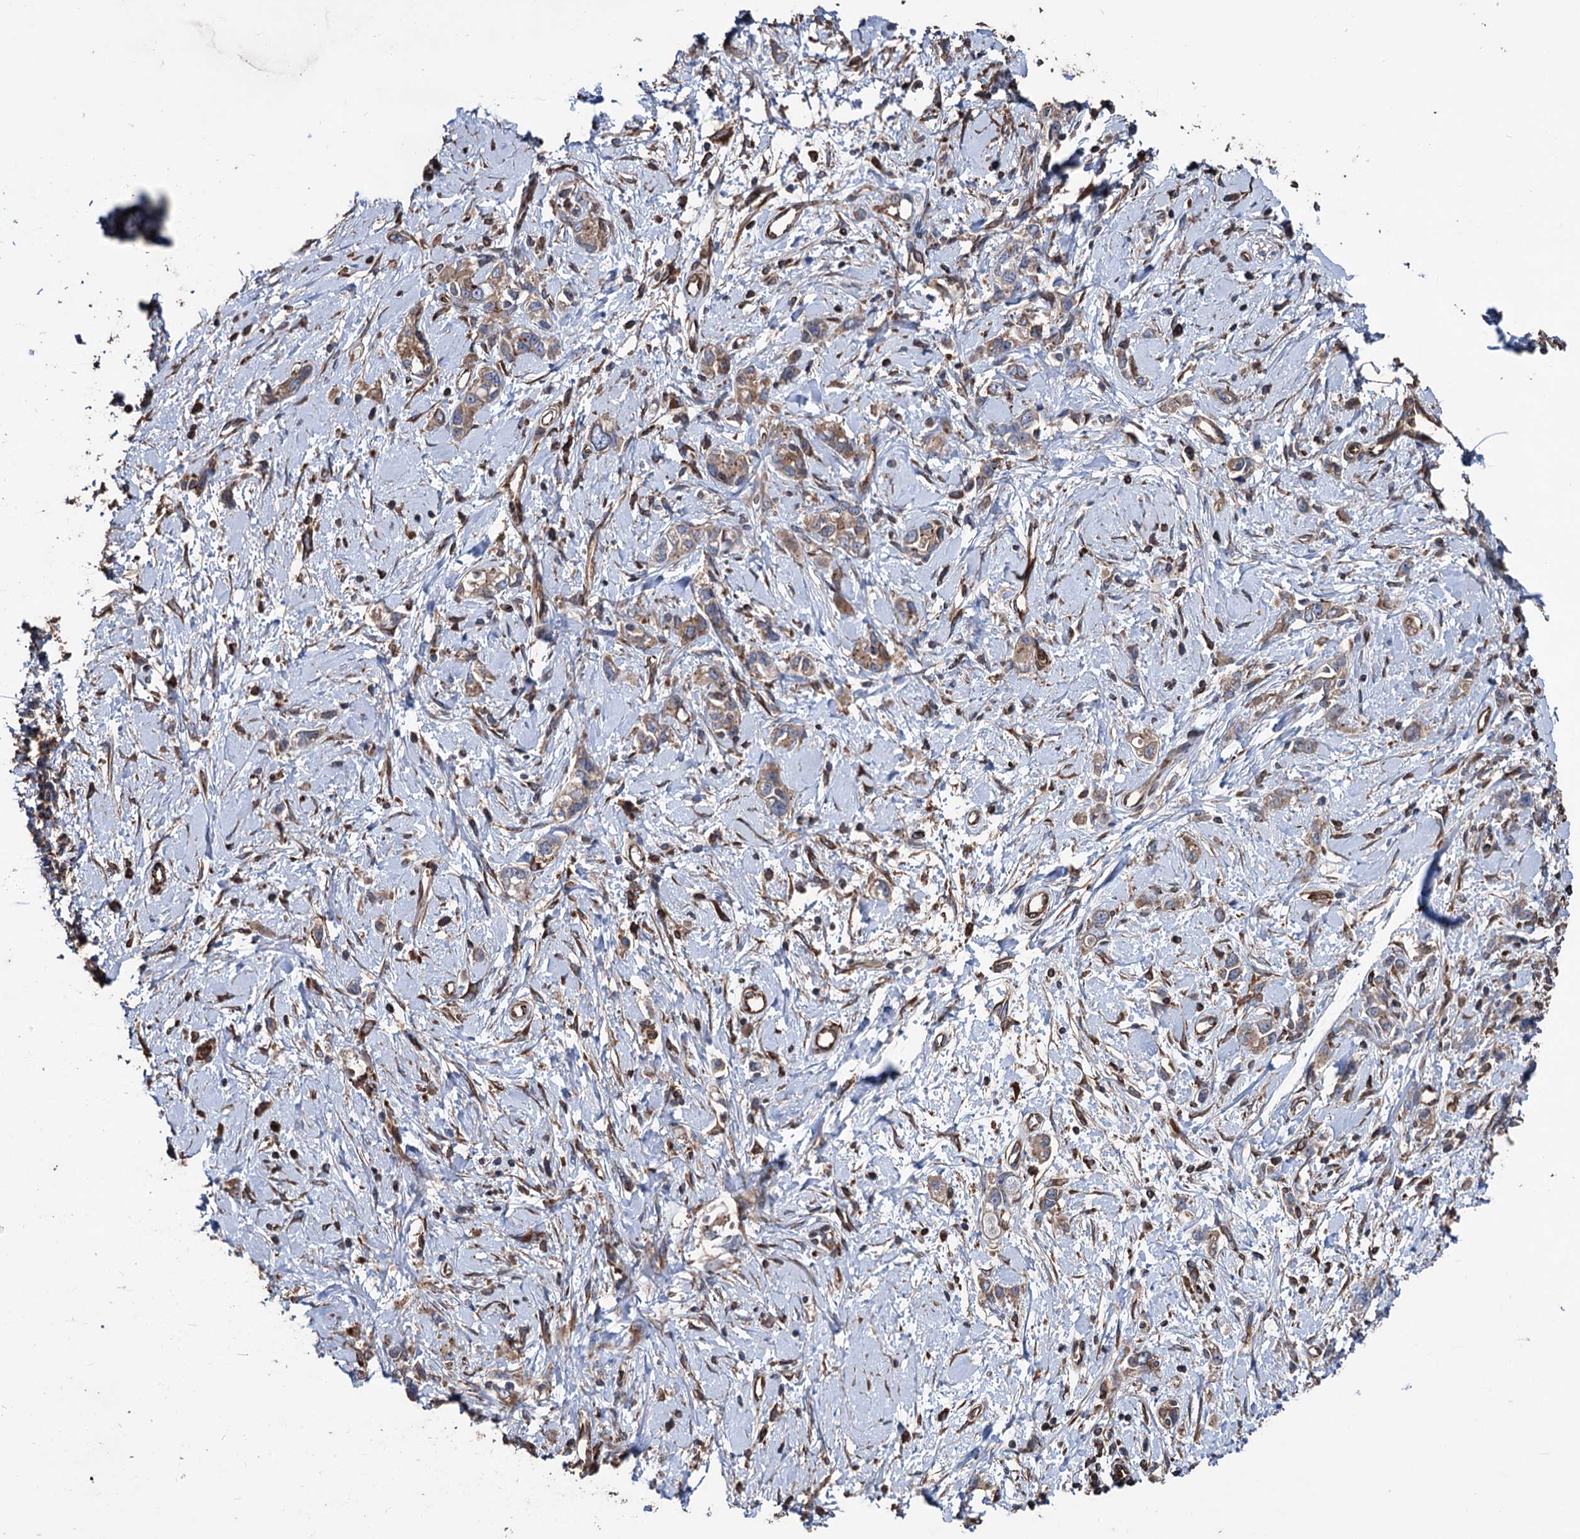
{"staining": {"intensity": "weak", "quantity": ">75%", "location": "cytoplasmic/membranous"}, "tissue": "stomach cancer", "cell_type": "Tumor cells", "image_type": "cancer", "snomed": [{"axis": "morphology", "description": "Adenocarcinoma, NOS"}, {"axis": "topography", "description": "Stomach"}], "caption": "Immunohistochemical staining of human stomach adenocarcinoma exhibits weak cytoplasmic/membranous protein staining in approximately >75% of tumor cells. (Brightfield microscopy of DAB IHC at high magnification).", "gene": "STING1", "patient": {"sex": "female", "age": 76}}